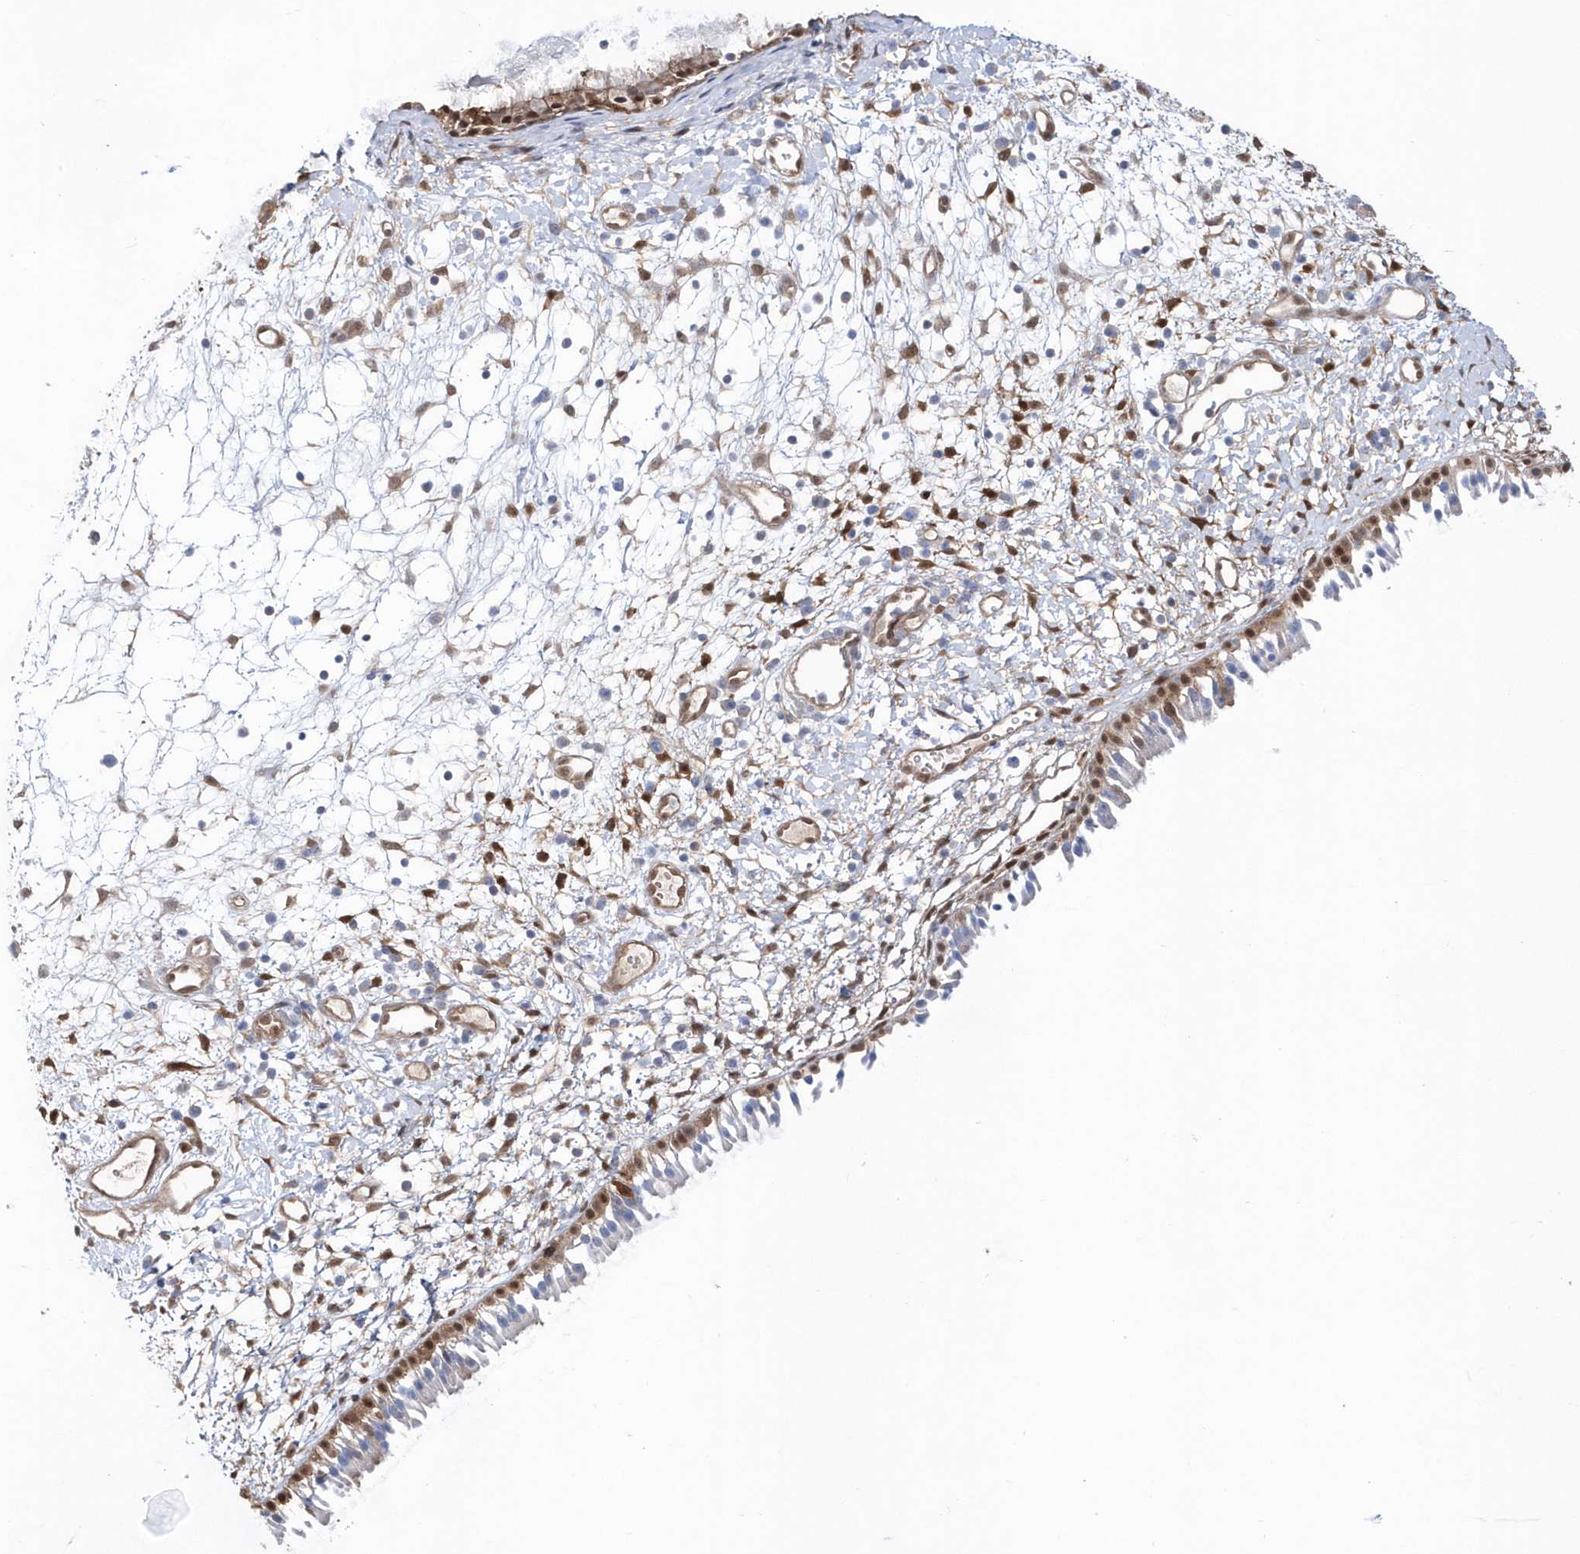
{"staining": {"intensity": "moderate", "quantity": "25%-75%", "location": "cytoplasmic/membranous,nuclear"}, "tissue": "nasopharynx", "cell_type": "Respiratory epithelial cells", "image_type": "normal", "snomed": [{"axis": "morphology", "description": "Normal tissue, NOS"}, {"axis": "topography", "description": "Nasopharynx"}], "caption": "A brown stain shows moderate cytoplasmic/membranous,nuclear positivity of a protein in respiratory epithelial cells of unremarkable nasopharynx.", "gene": "BDH2", "patient": {"sex": "male", "age": 22}}